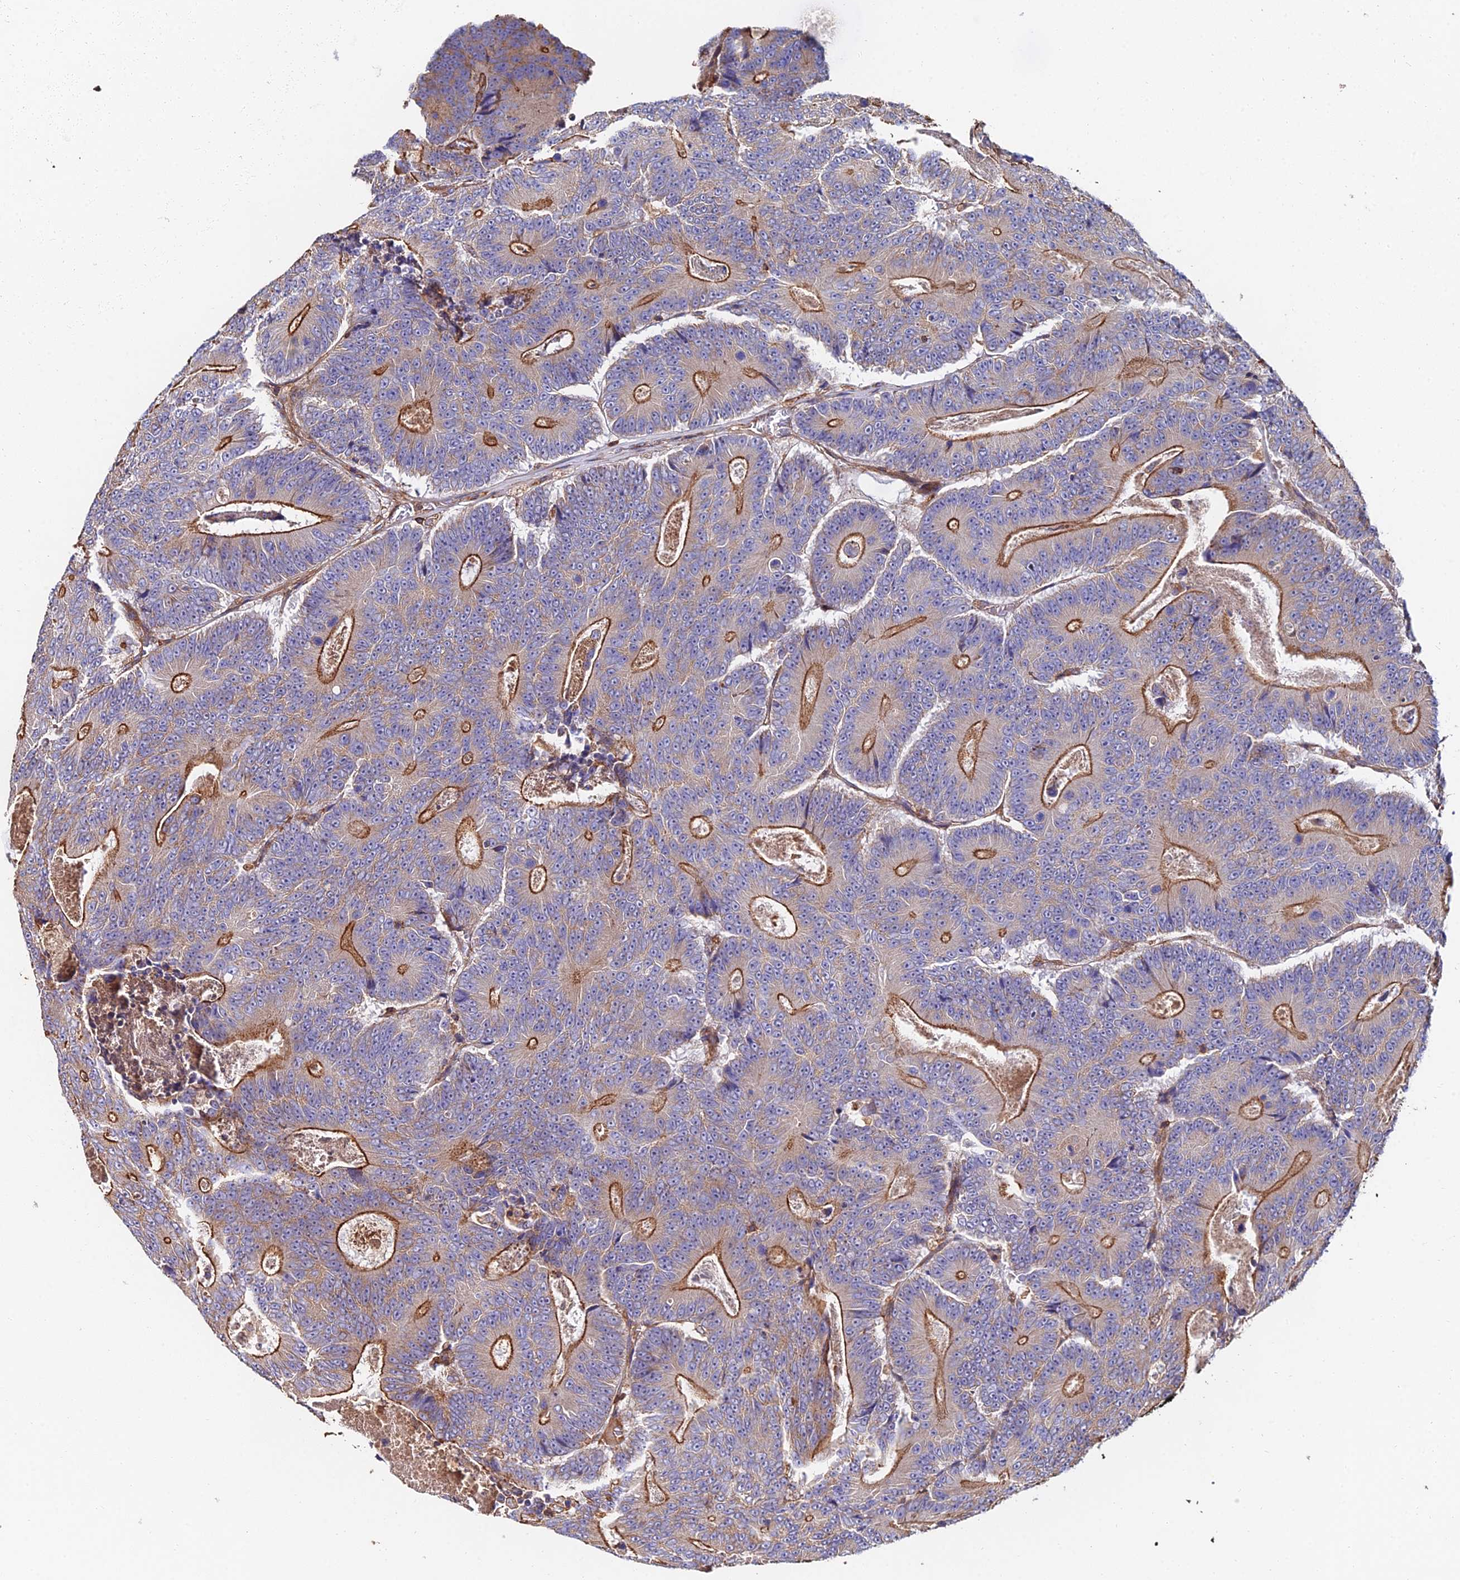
{"staining": {"intensity": "moderate", "quantity": "25%-75%", "location": "cytoplasmic/membranous"}, "tissue": "colorectal cancer", "cell_type": "Tumor cells", "image_type": "cancer", "snomed": [{"axis": "morphology", "description": "Adenocarcinoma, NOS"}, {"axis": "topography", "description": "Colon"}], "caption": "Adenocarcinoma (colorectal) stained for a protein (brown) exhibits moderate cytoplasmic/membranous positive positivity in approximately 25%-75% of tumor cells.", "gene": "EXT1", "patient": {"sex": "male", "age": 83}}